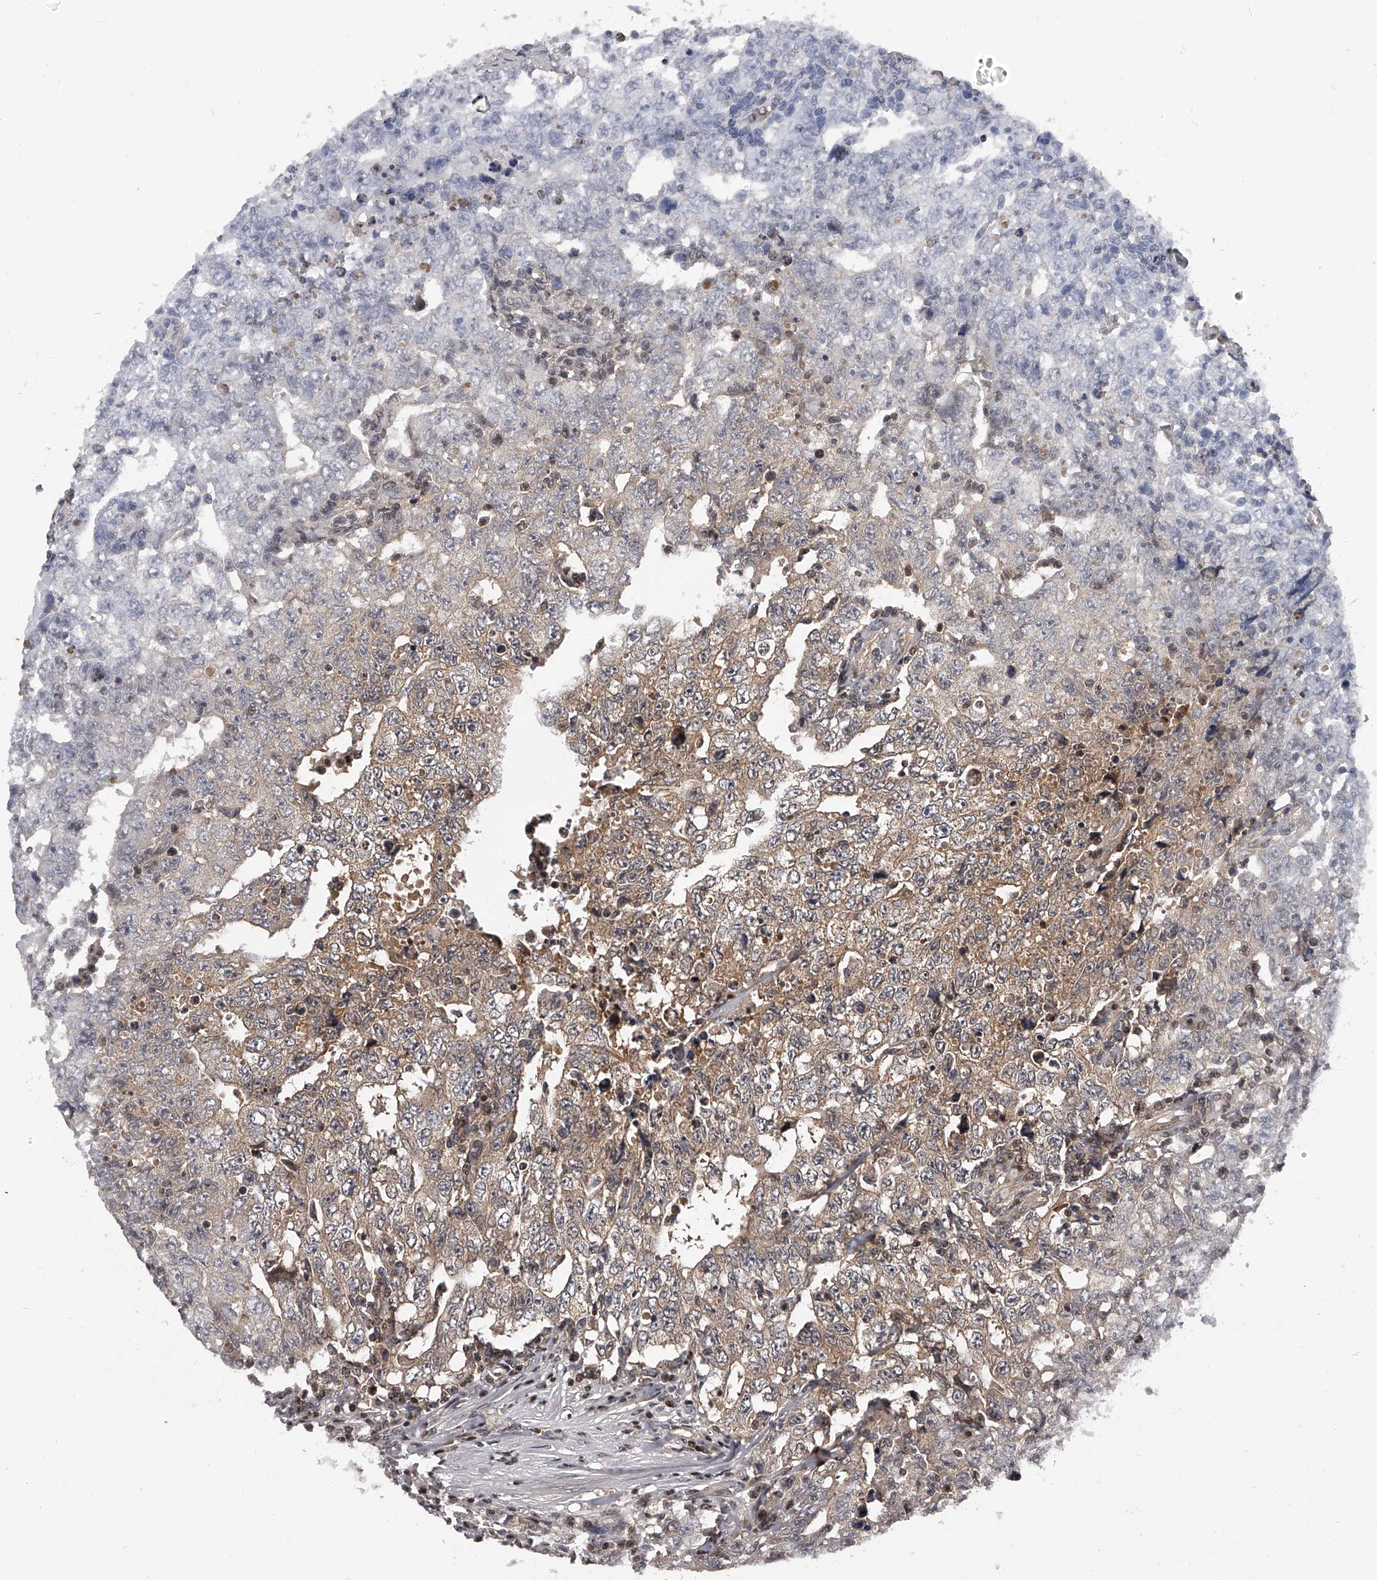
{"staining": {"intensity": "moderate", "quantity": "25%-75%", "location": "cytoplasmic/membranous"}, "tissue": "testis cancer", "cell_type": "Tumor cells", "image_type": "cancer", "snomed": [{"axis": "morphology", "description": "Carcinoma, Embryonal, NOS"}, {"axis": "topography", "description": "Testis"}], "caption": "Immunohistochemistry (IHC) (DAB (3,3'-diaminobenzidine)) staining of human testis cancer shows moderate cytoplasmic/membranous protein expression in approximately 25%-75% of tumor cells.", "gene": "PFDN2", "patient": {"sex": "male", "age": 26}}